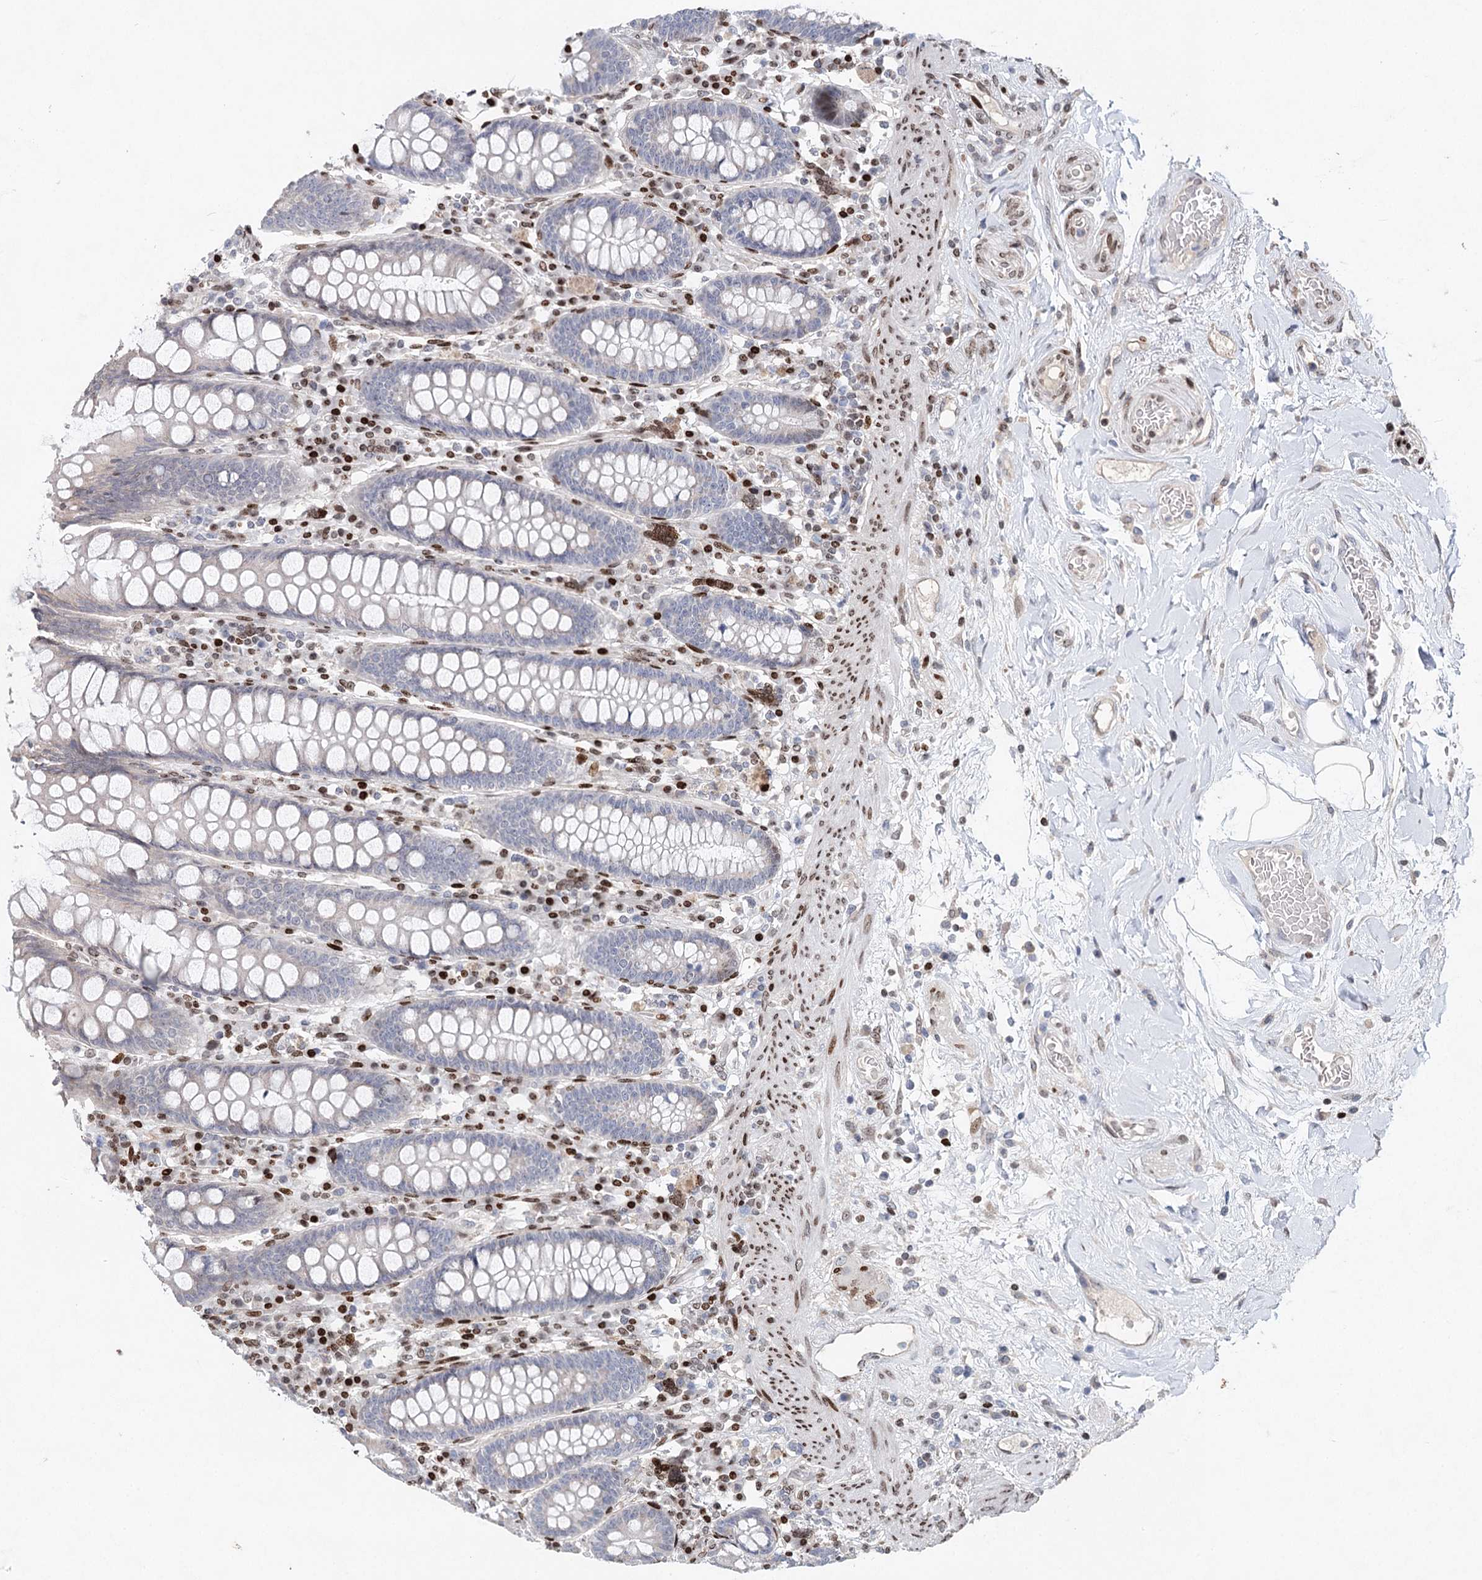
{"staining": {"intensity": "moderate", "quantity": "<25%", "location": "nuclear"}, "tissue": "colon", "cell_type": "Endothelial cells", "image_type": "normal", "snomed": [{"axis": "morphology", "description": "Normal tissue, NOS"}, {"axis": "topography", "description": "Colon"}], "caption": "Colon stained with immunohistochemistry exhibits moderate nuclear expression in approximately <25% of endothelial cells. (Stains: DAB (3,3'-diaminobenzidine) in brown, nuclei in blue, Microscopy: brightfield microscopy at high magnification).", "gene": "FRMD4A", "patient": {"sex": "female", "age": 79}}